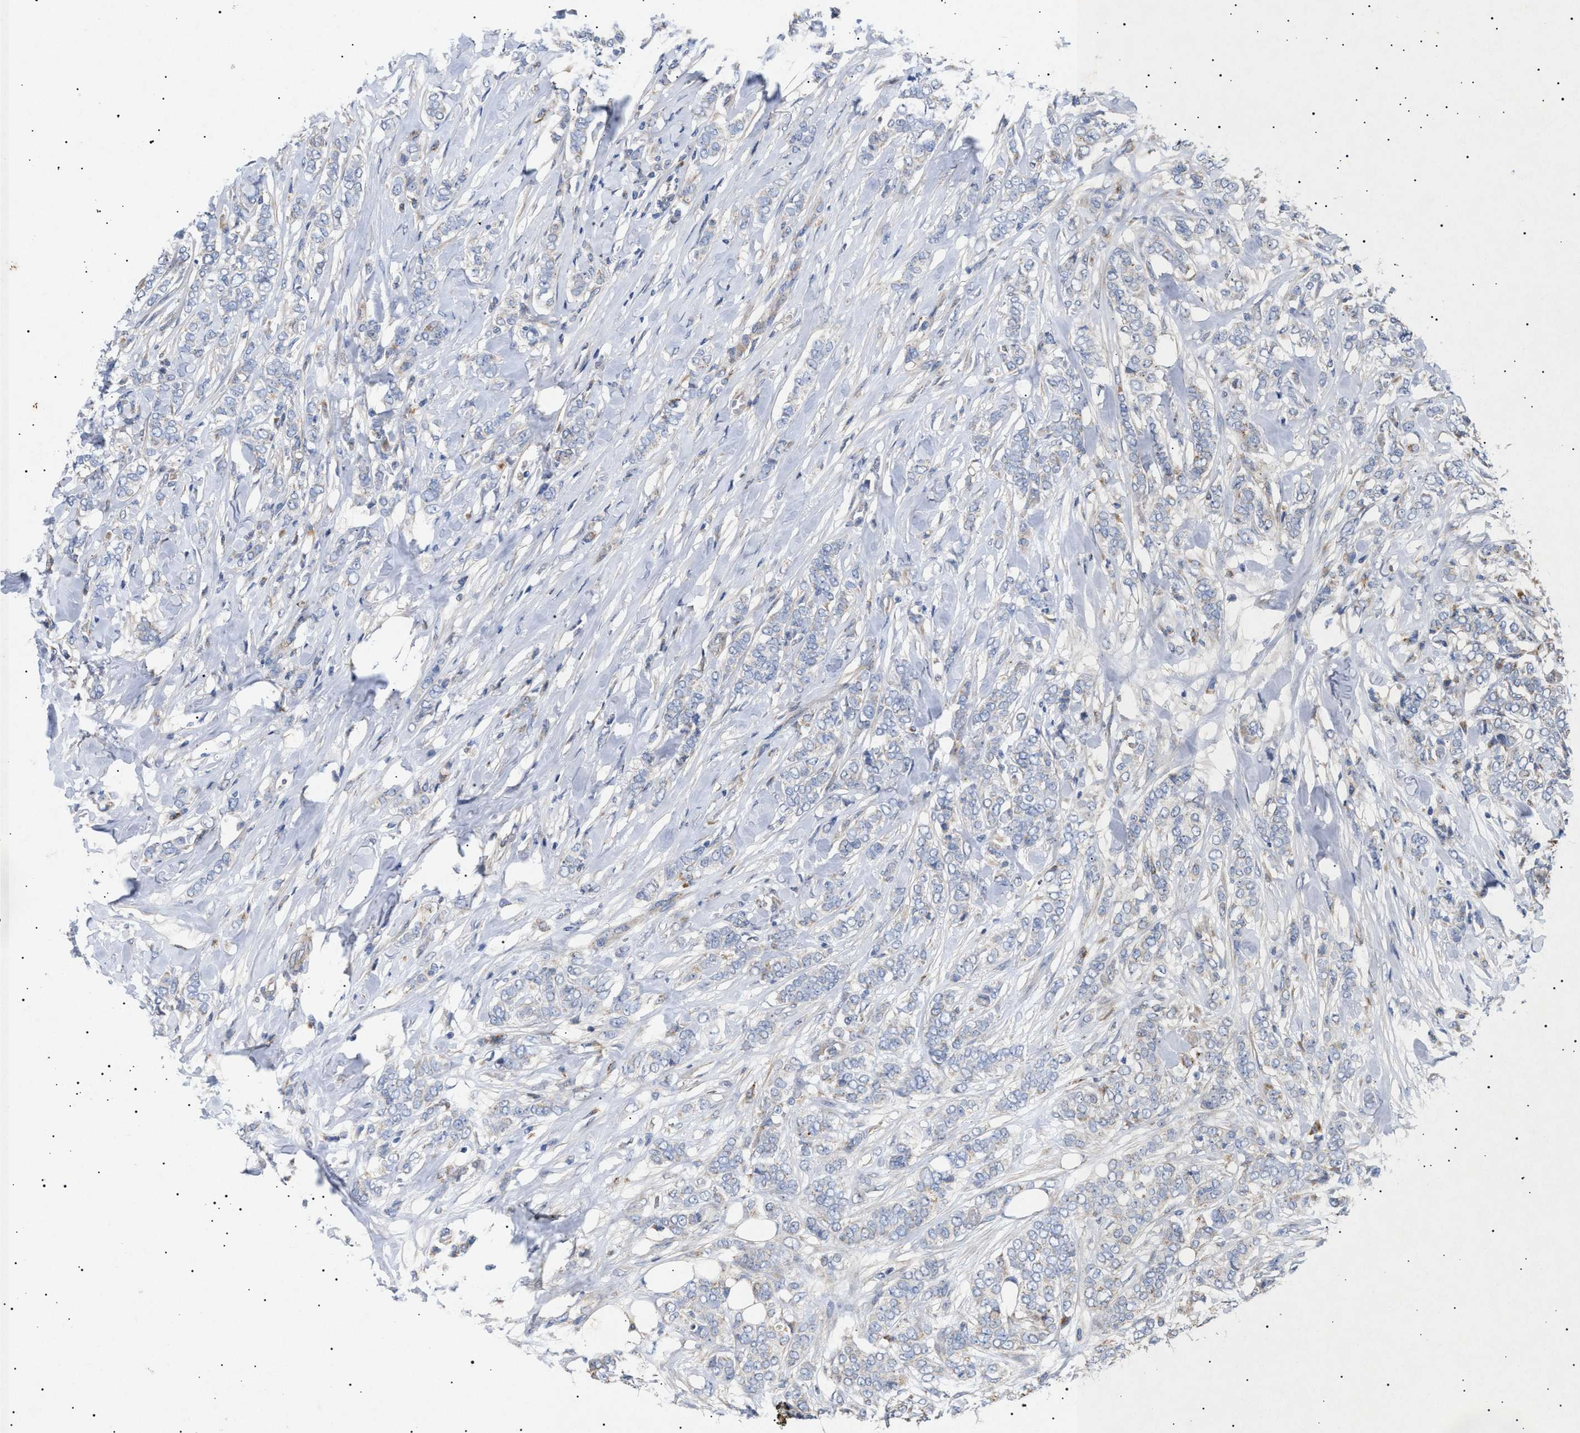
{"staining": {"intensity": "weak", "quantity": "<25%", "location": "cytoplasmic/membranous"}, "tissue": "breast cancer", "cell_type": "Tumor cells", "image_type": "cancer", "snomed": [{"axis": "morphology", "description": "Lobular carcinoma"}, {"axis": "topography", "description": "Skin"}, {"axis": "topography", "description": "Breast"}], "caption": "Immunohistochemistry micrograph of breast cancer (lobular carcinoma) stained for a protein (brown), which displays no positivity in tumor cells. (DAB (3,3'-diaminobenzidine) IHC, high magnification).", "gene": "SIRT5", "patient": {"sex": "female", "age": 46}}